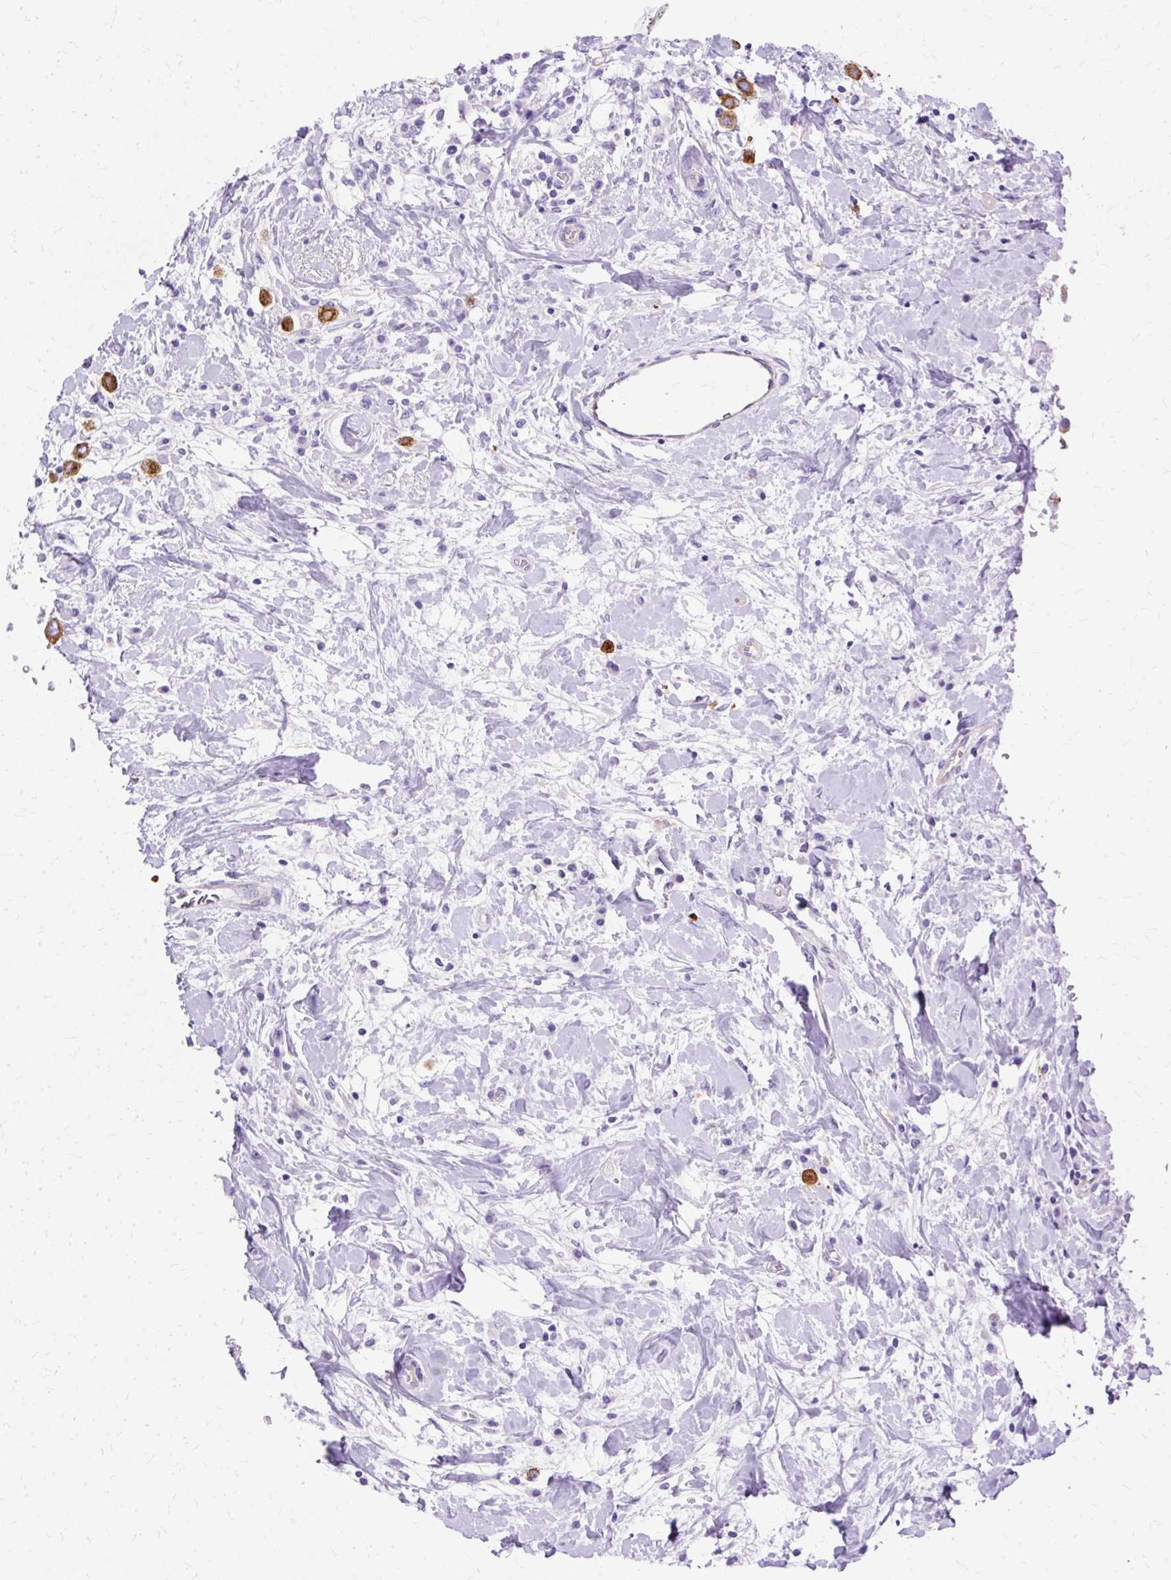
{"staining": {"intensity": "moderate", "quantity": ">75%", "location": "cytoplasmic/membranous"}, "tissue": "breast cancer", "cell_type": "Tumor cells", "image_type": "cancer", "snomed": [{"axis": "morphology", "description": "Duct carcinoma"}, {"axis": "topography", "description": "Breast"}], "caption": "This histopathology image shows immunohistochemistry (IHC) staining of breast cancer (invasive ductal carcinoma), with medium moderate cytoplasmic/membranous expression in approximately >75% of tumor cells.", "gene": "MYO6", "patient": {"sex": "female", "age": 61}}